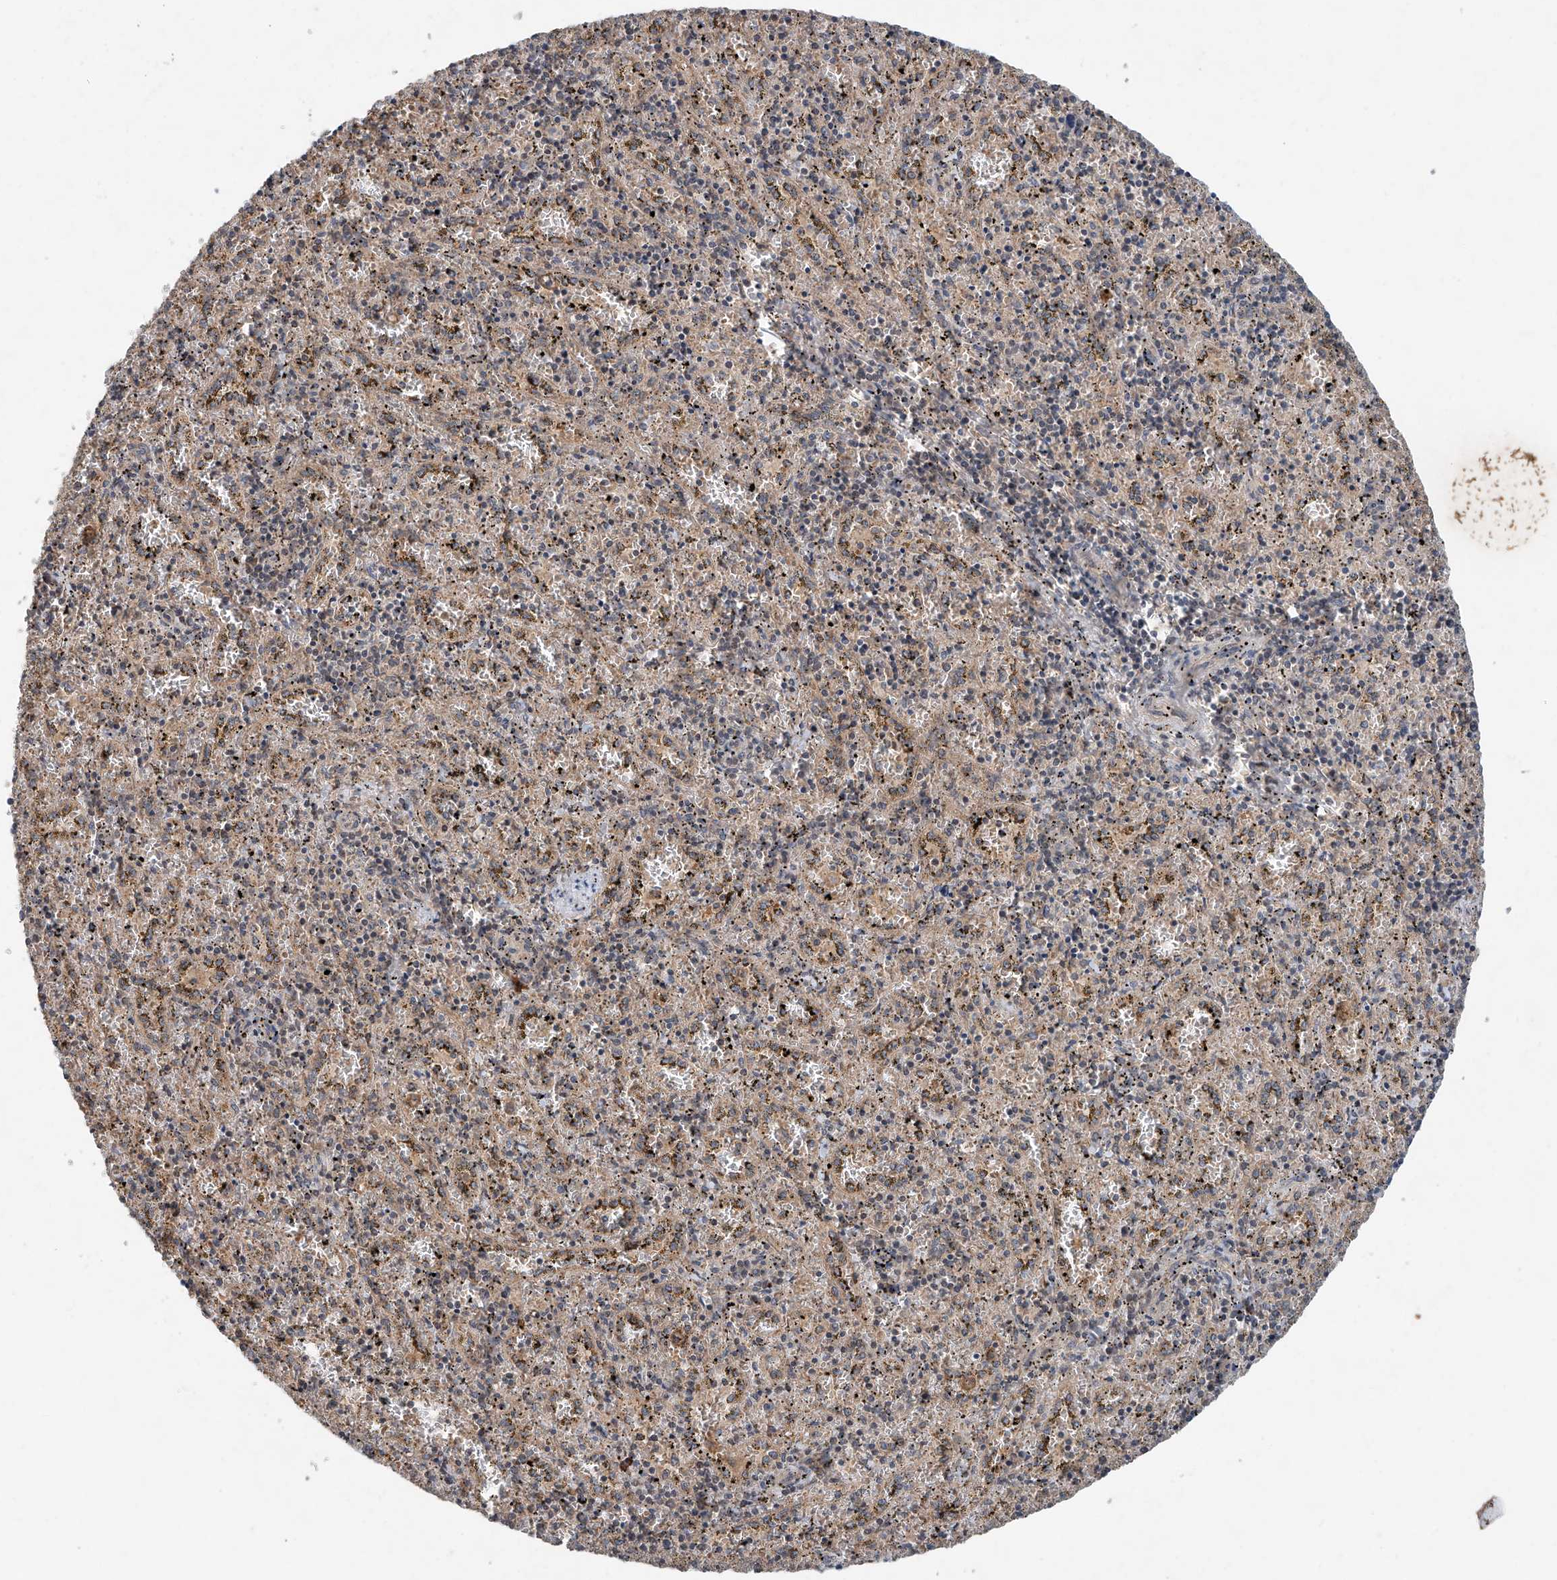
{"staining": {"intensity": "weak", "quantity": "25%-75%", "location": "cytoplasmic/membranous"}, "tissue": "spleen", "cell_type": "Cells in red pulp", "image_type": "normal", "snomed": [{"axis": "morphology", "description": "Normal tissue, NOS"}, {"axis": "topography", "description": "Spleen"}], "caption": "Immunohistochemical staining of benign spleen displays weak cytoplasmic/membranous protein expression in approximately 25%-75% of cells in red pulp. Immunohistochemistry stains the protein of interest in brown and the nuclei are stained blue.", "gene": "ADAM23", "patient": {"sex": "male", "age": 11}}